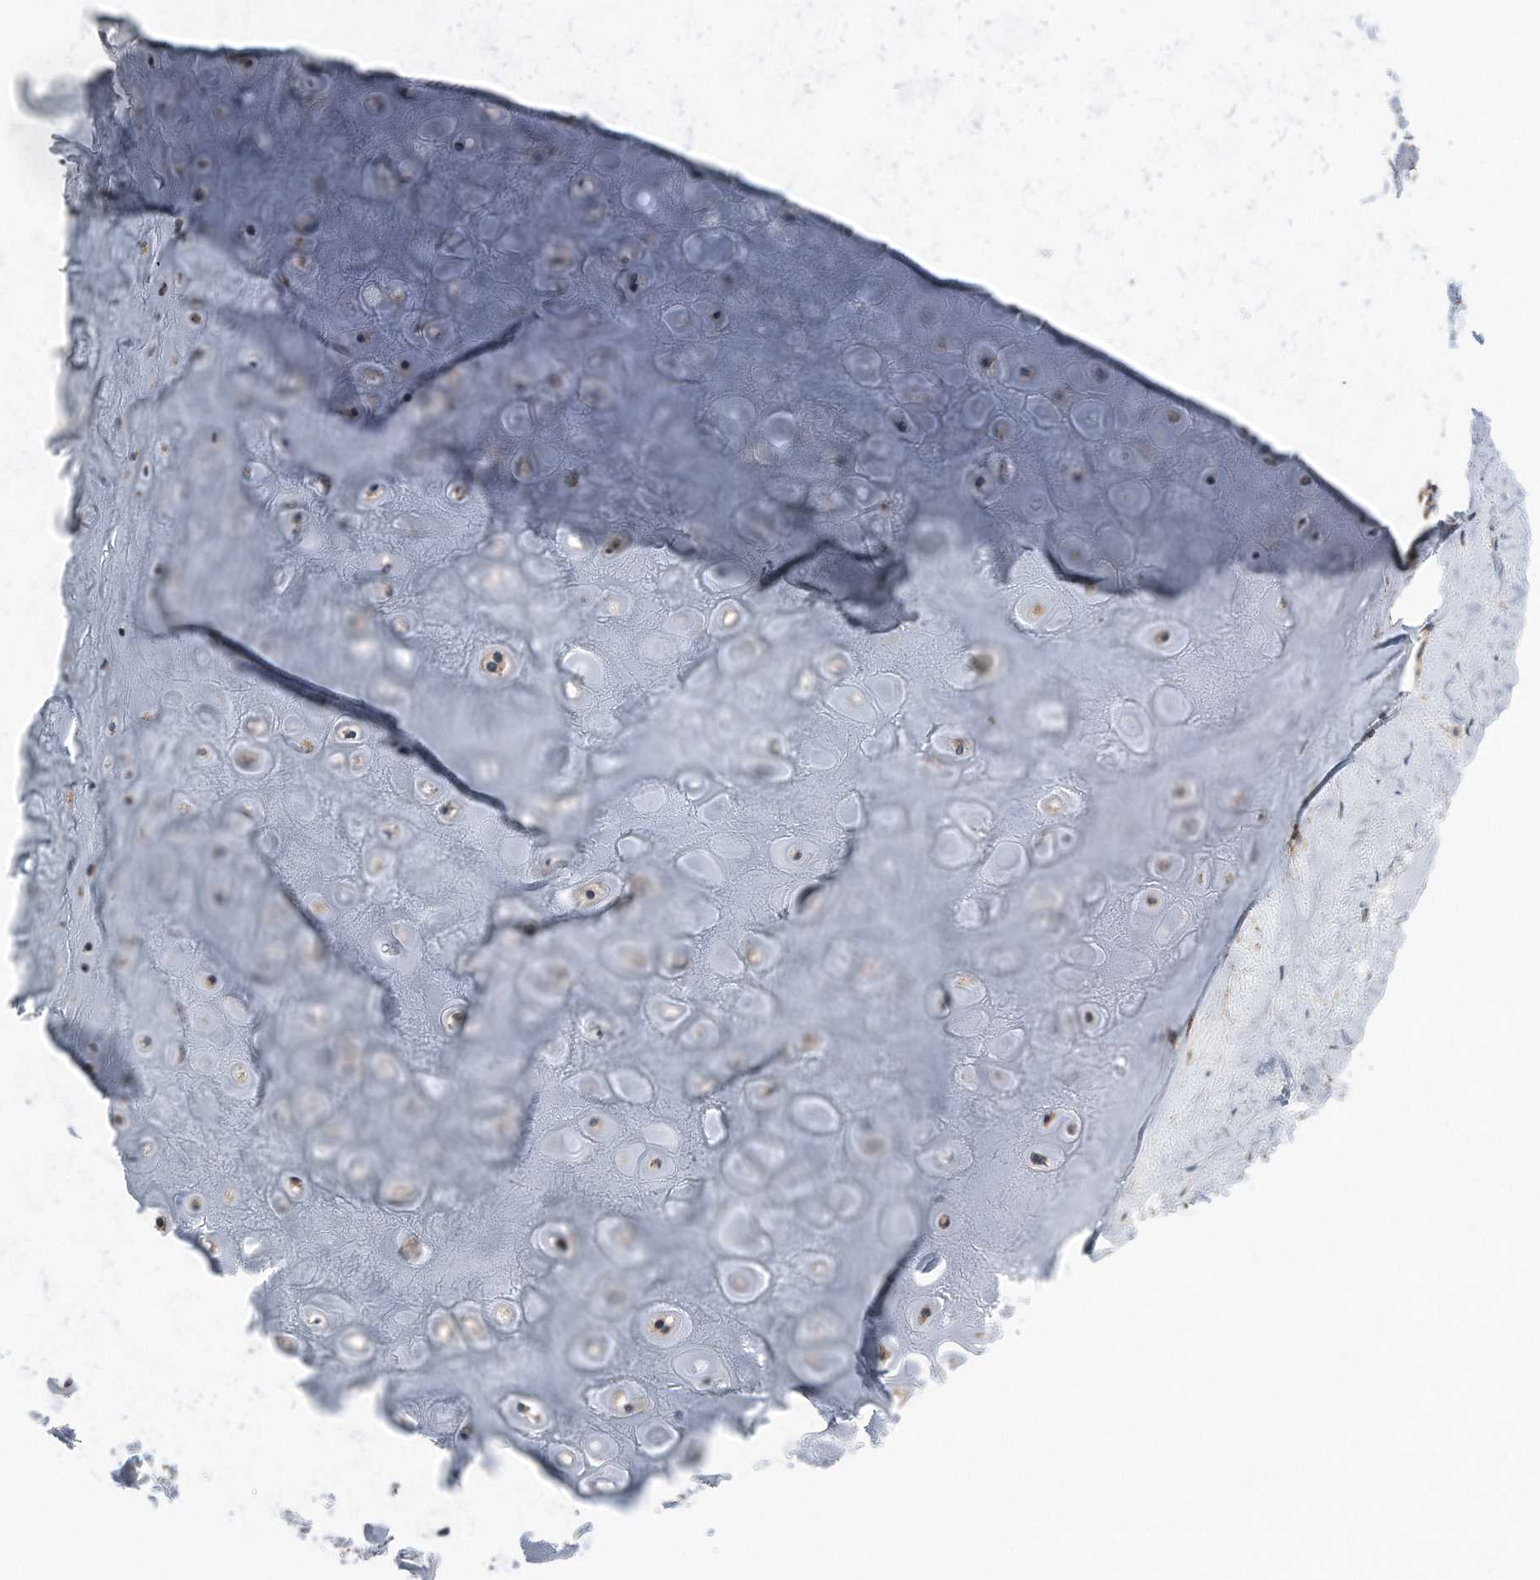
{"staining": {"intensity": "negative", "quantity": "none", "location": "none"}, "tissue": "adipose tissue", "cell_type": "Adipocytes", "image_type": "normal", "snomed": [{"axis": "morphology", "description": "Normal tissue, NOS"}, {"axis": "morphology", "description": "Basal cell carcinoma"}, {"axis": "topography", "description": "Skin"}], "caption": "Adipose tissue stained for a protein using IHC exhibits no staining adipocytes.", "gene": "RSPO3", "patient": {"sex": "female", "age": 89}}